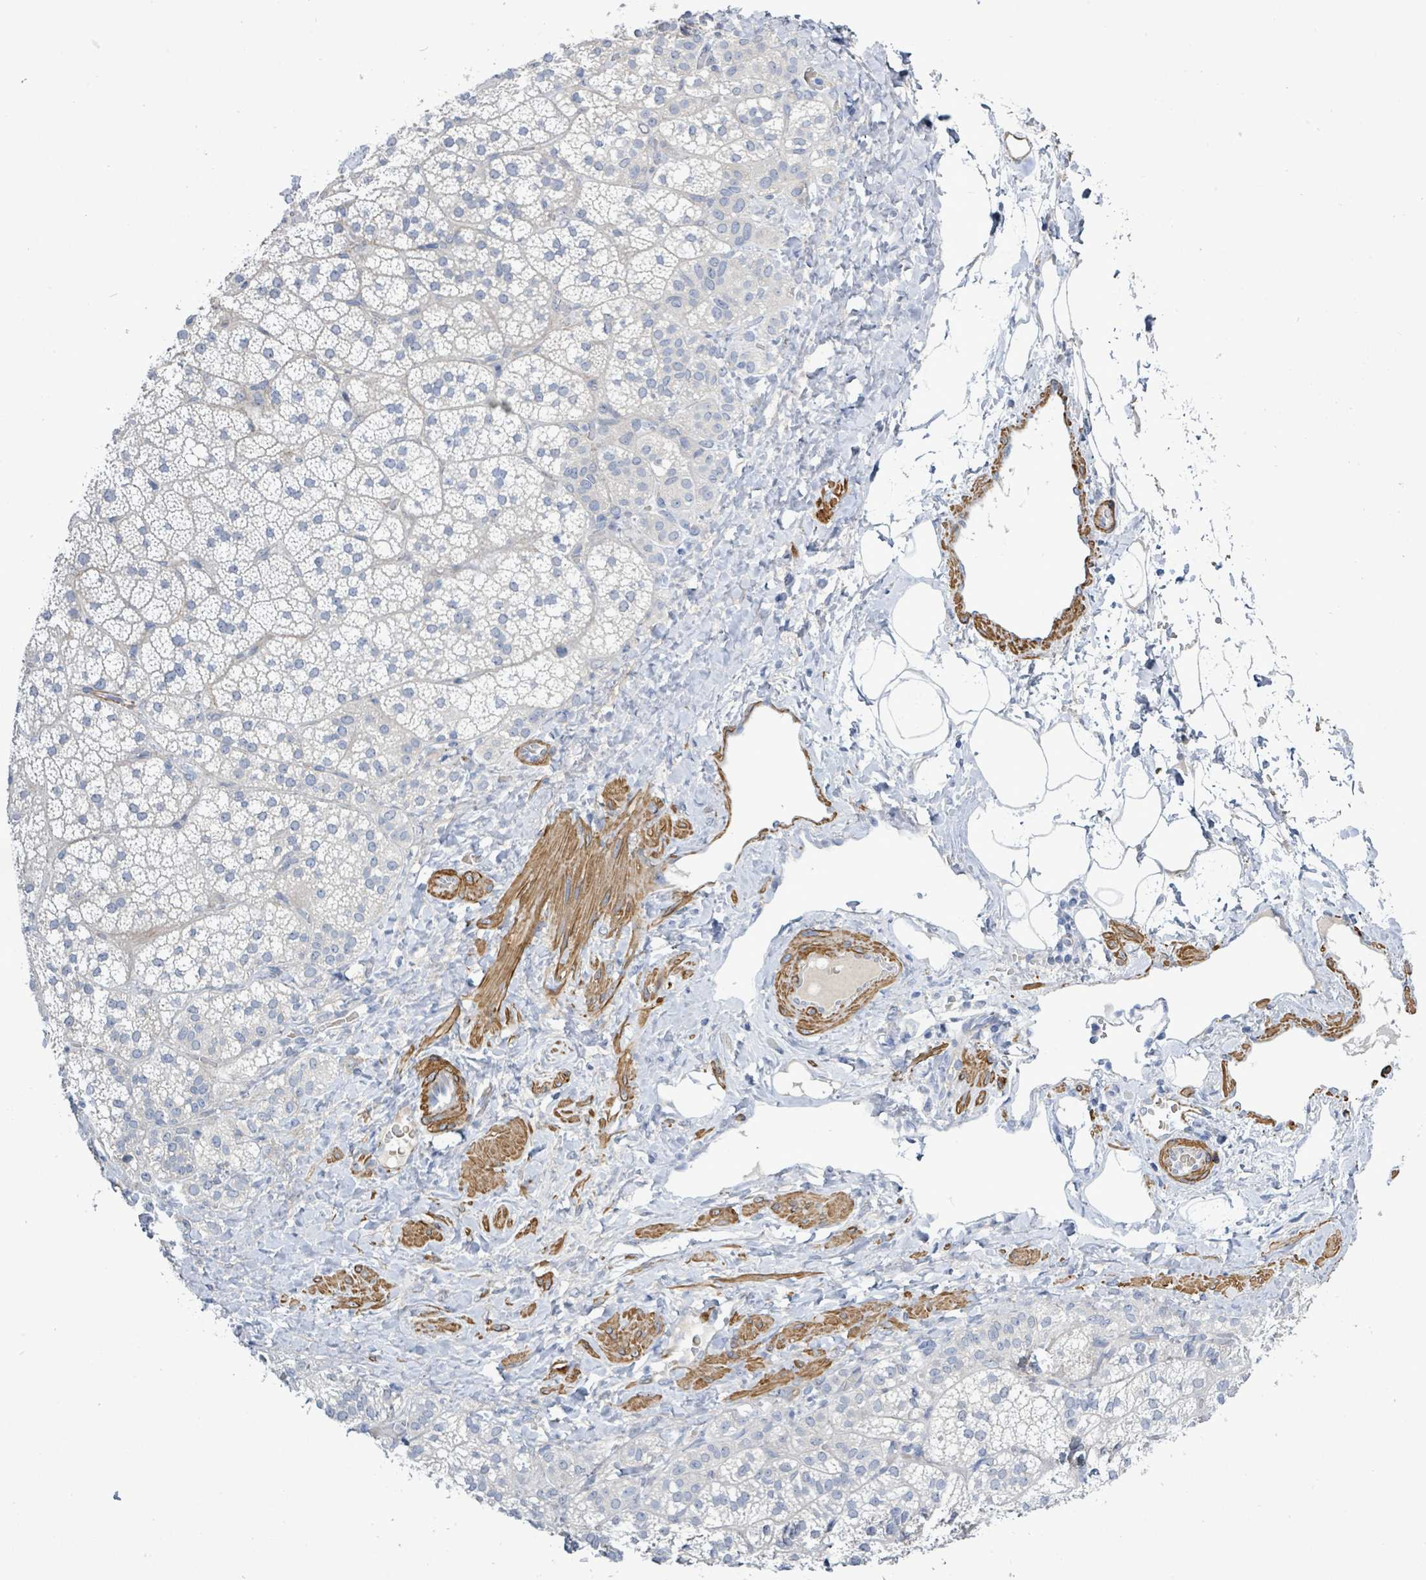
{"staining": {"intensity": "negative", "quantity": "none", "location": "none"}, "tissue": "adrenal gland", "cell_type": "Glandular cells", "image_type": "normal", "snomed": [{"axis": "morphology", "description": "Normal tissue, NOS"}, {"axis": "topography", "description": "Adrenal gland"}], "caption": "High power microscopy image of an immunohistochemistry (IHC) photomicrograph of unremarkable adrenal gland, revealing no significant expression in glandular cells.", "gene": "DMRTC1B", "patient": {"sex": "male", "age": 53}}